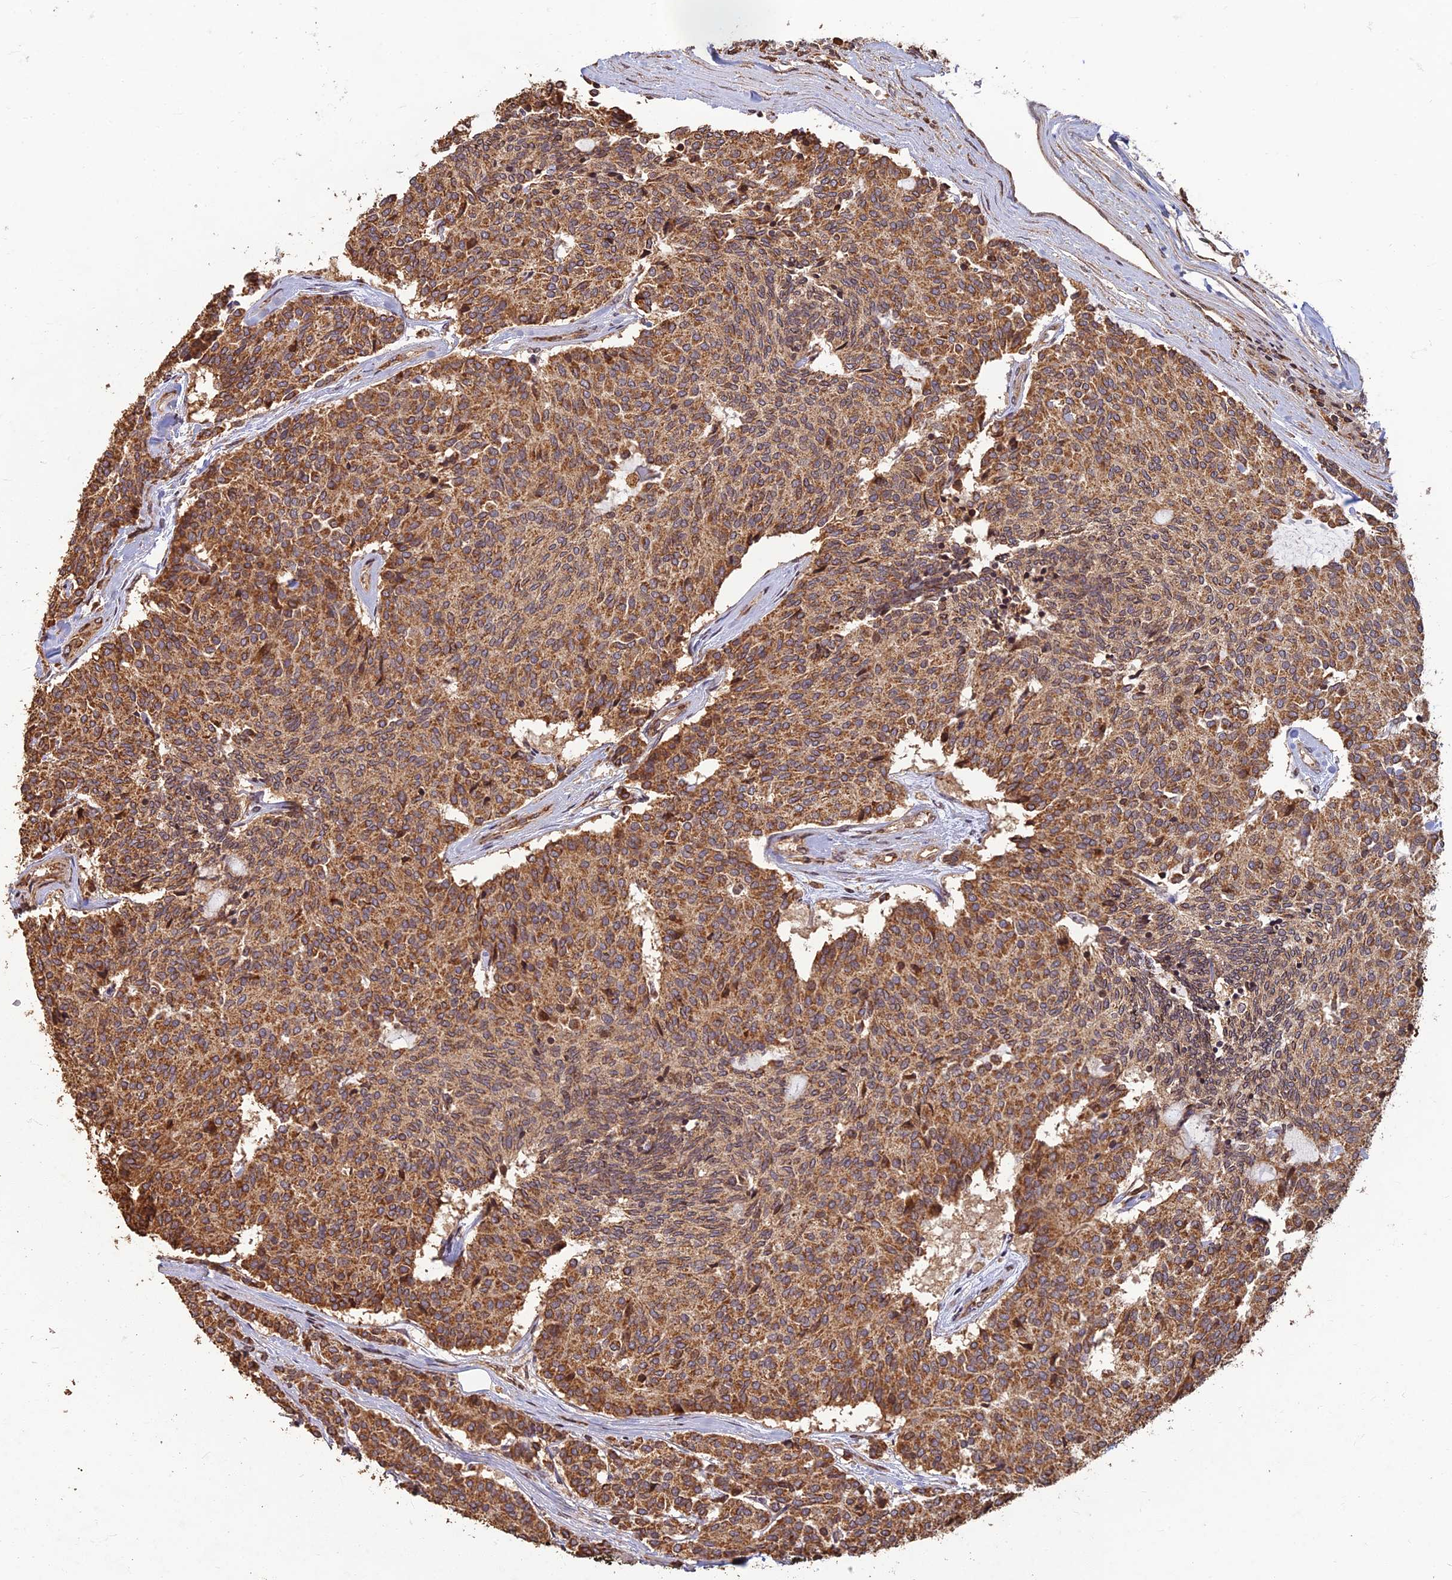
{"staining": {"intensity": "moderate", "quantity": ">75%", "location": "cytoplasmic/membranous"}, "tissue": "carcinoid", "cell_type": "Tumor cells", "image_type": "cancer", "snomed": [{"axis": "morphology", "description": "Carcinoid, malignant, NOS"}, {"axis": "topography", "description": "Pancreas"}], "caption": "DAB immunohistochemical staining of human carcinoid demonstrates moderate cytoplasmic/membranous protein positivity in about >75% of tumor cells.", "gene": "CORO1C", "patient": {"sex": "female", "age": 54}}